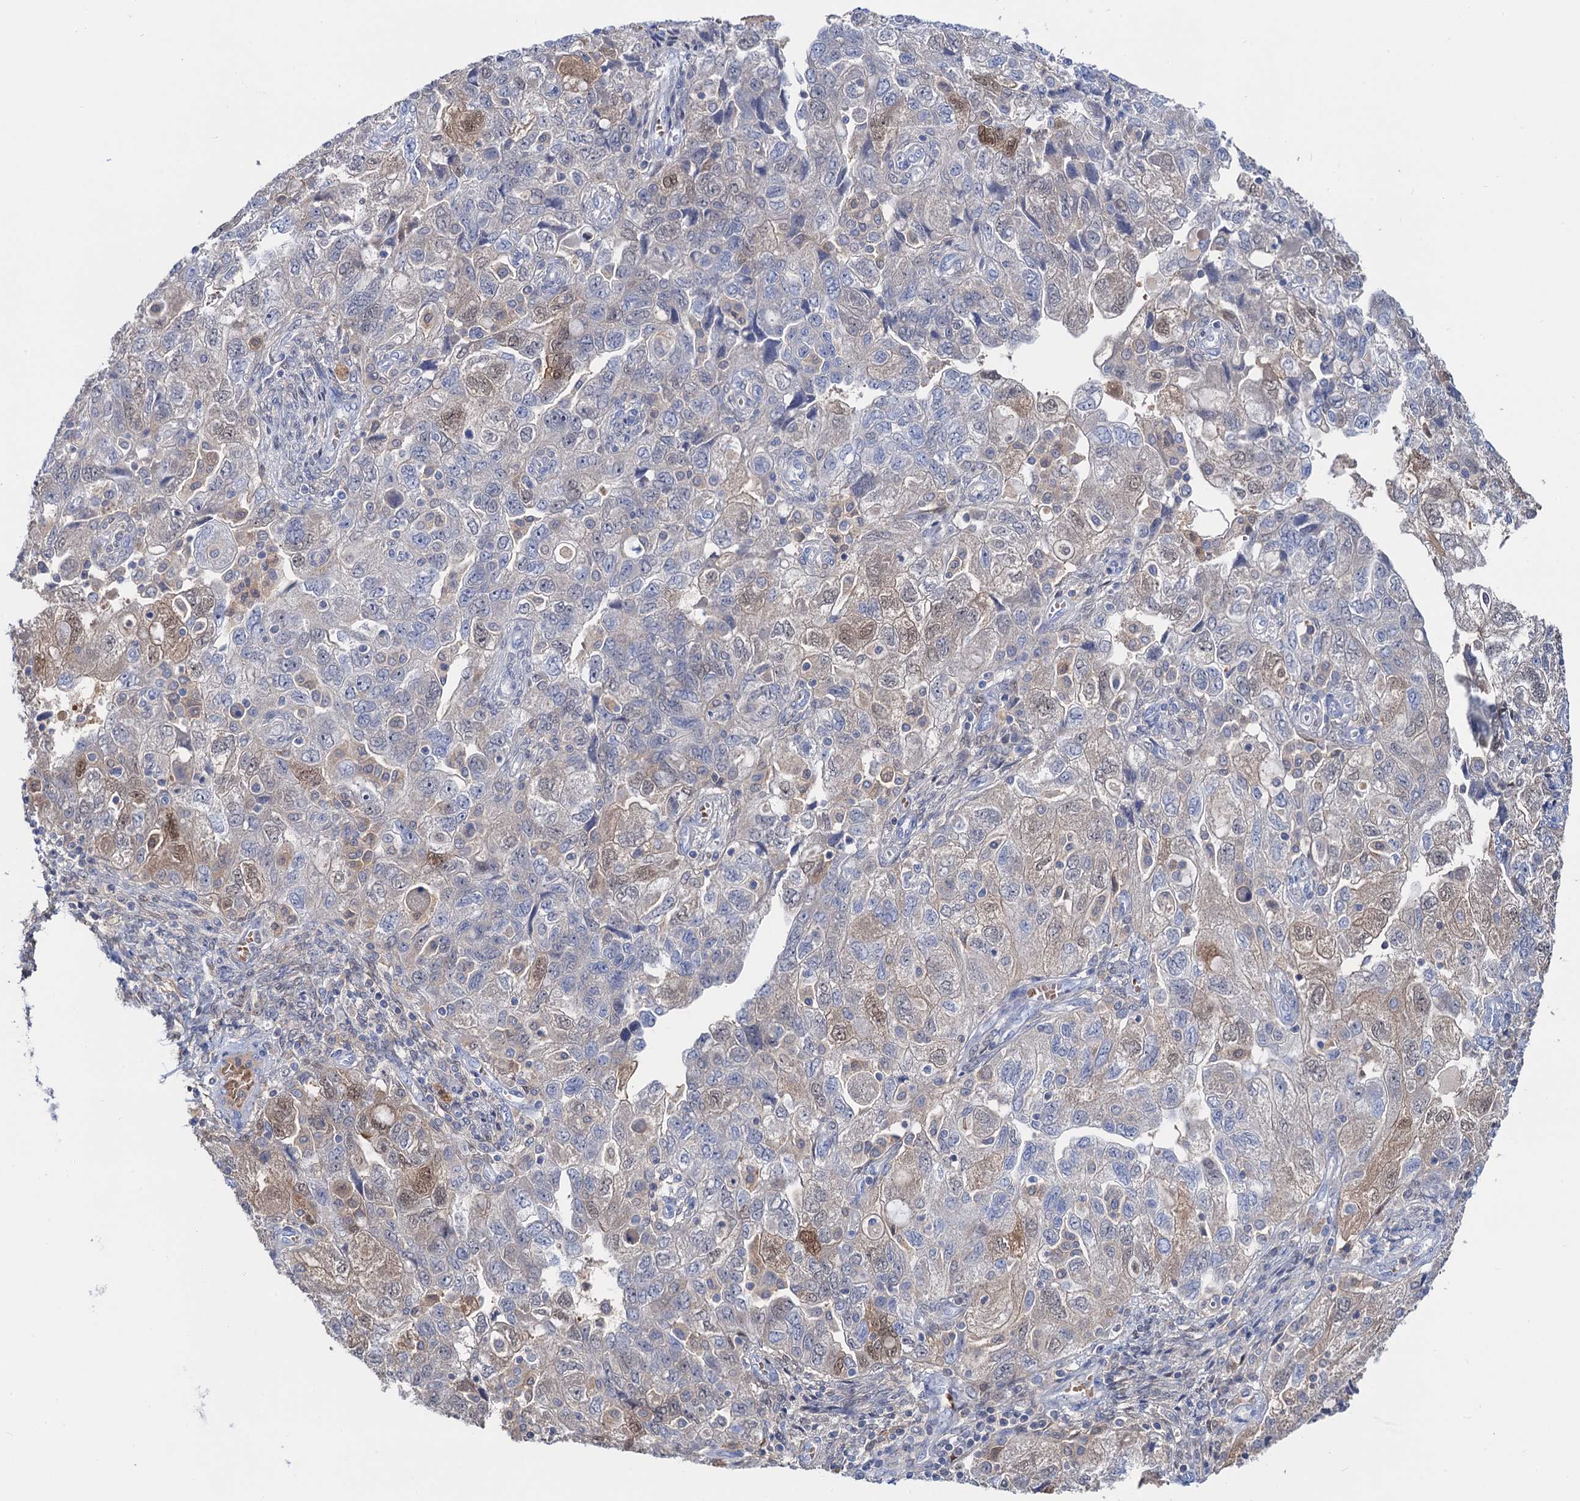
{"staining": {"intensity": "moderate", "quantity": "<25%", "location": "cytoplasmic/membranous,nuclear"}, "tissue": "ovarian cancer", "cell_type": "Tumor cells", "image_type": "cancer", "snomed": [{"axis": "morphology", "description": "Carcinoma, NOS"}, {"axis": "morphology", "description": "Cystadenocarcinoma, serous, NOS"}, {"axis": "topography", "description": "Ovary"}], "caption": "IHC (DAB (3,3'-diaminobenzidine)) staining of human serous cystadenocarcinoma (ovarian) demonstrates moderate cytoplasmic/membranous and nuclear protein positivity in about <25% of tumor cells.", "gene": "FAH", "patient": {"sex": "female", "age": 69}}